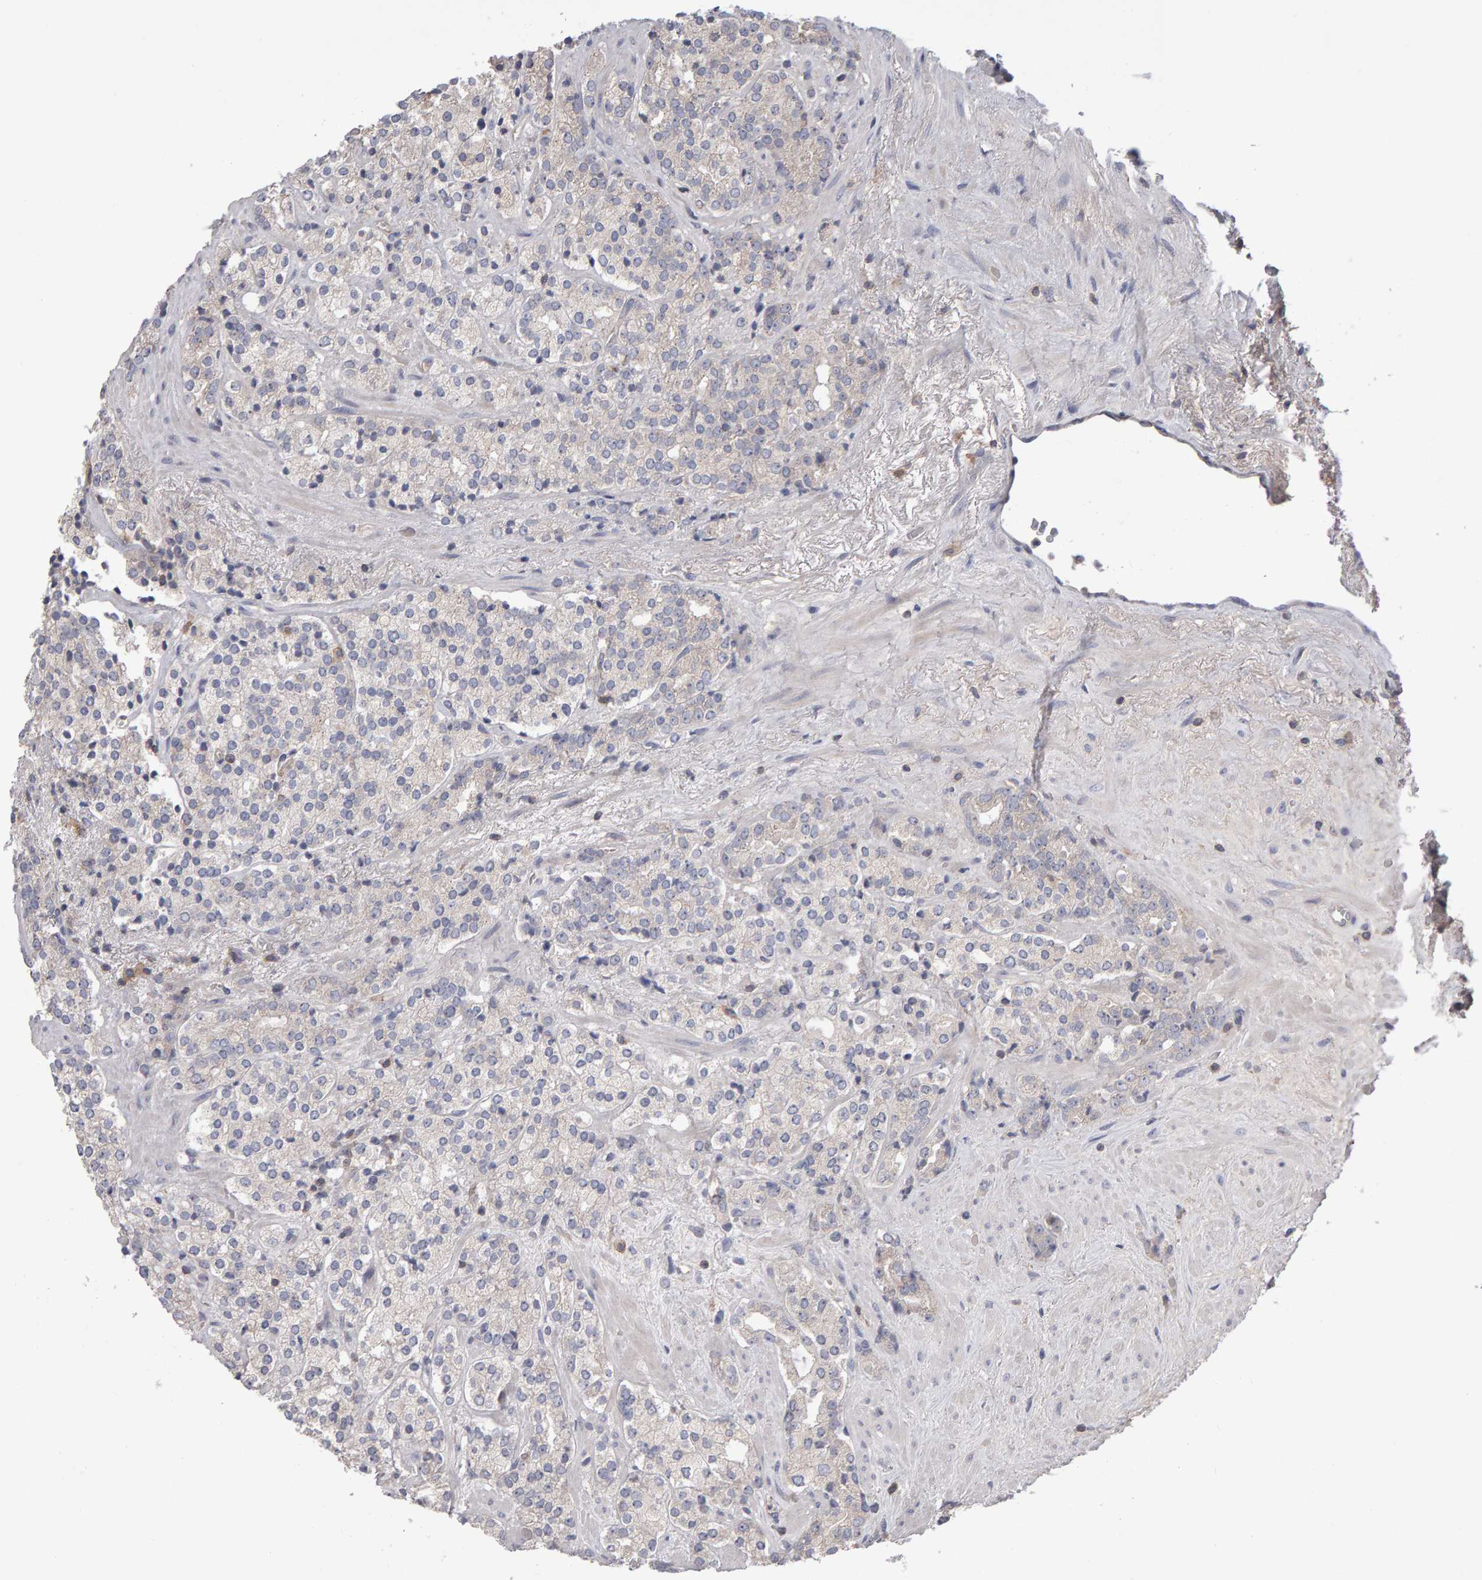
{"staining": {"intensity": "weak", "quantity": "<25%", "location": "cytoplasmic/membranous"}, "tissue": "prostate cancer", "cell_type": "Tumor cells", "image_type": "cancer", "snomed": [{"axis": "morphology", "description": "Adenocarcinoma, High grade"}, {"axis": "topography", "description": "Prostate"}], "caption": "High magnification brightfield microscopy of prostate adenocarcinoma (high-grade) stained with DAB (3,3'-diaminobenzidine) (brown) and counterstained with hematoxylin (blue): tumor cells show no significant positivity.", "gene": "PGS1", "patient": {"sex": "male", "age": 71}}